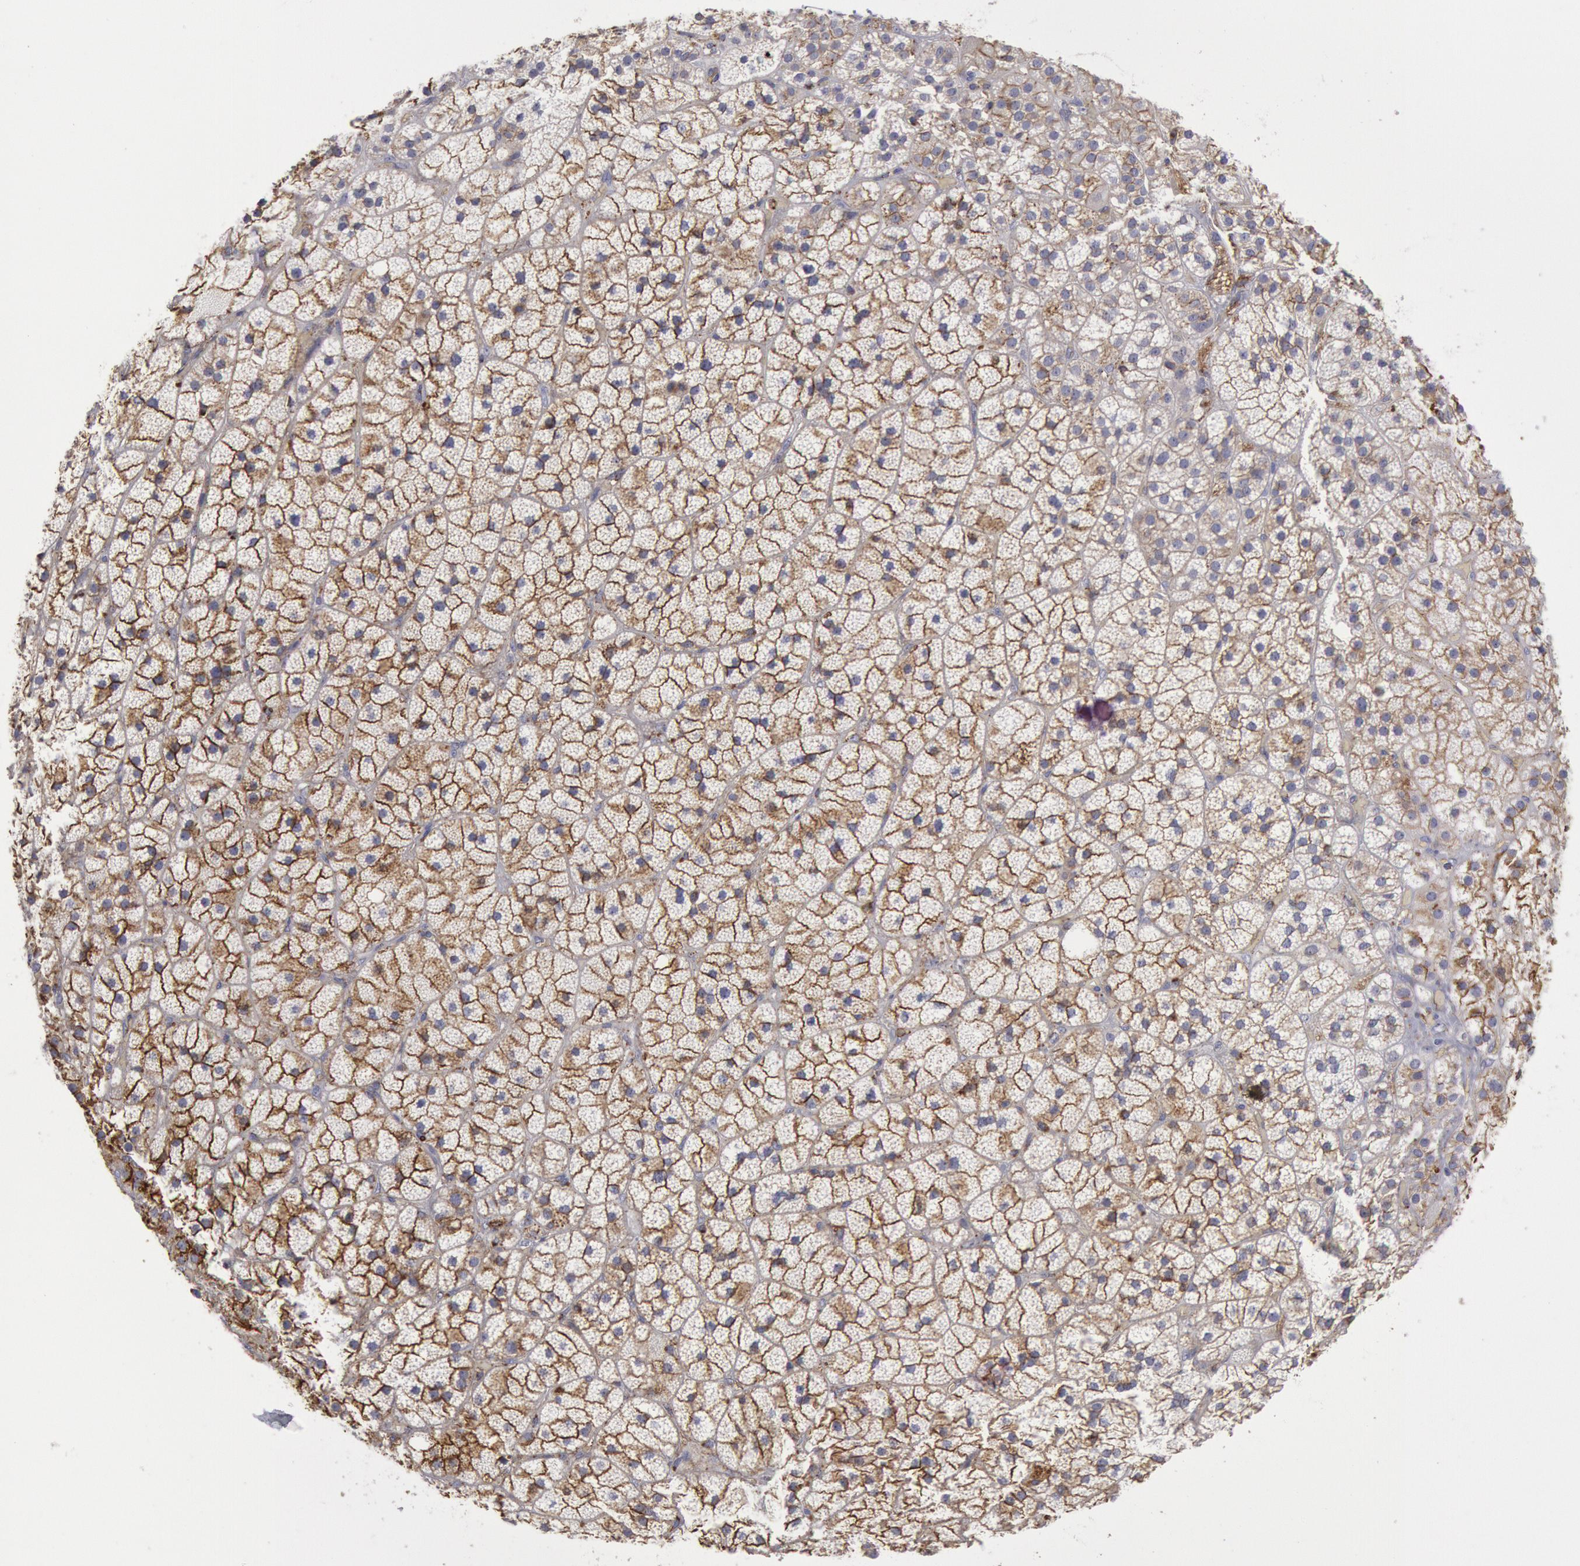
{"staining": {"intensity": "strong", "quantity": "25%-75%", "location": "cytoplasmic/membranous"}, "tissue": "adrenal gland", "cell_type": "Glandular cells", "image_type": "normal", "snomed": [{"axis": "morphology", "description": "Normal tissue, NOS"}, {"axis": "topography", "description": "Adrenal gland"}], "caption": "Glandular cells show high levels of strong cytoplasmic/membranous expression in approximately 25%-75% of cells in unremarkable adrenal gland.", "gene": "FLOT1", "patient": {"sex": "male", "age": 57}}